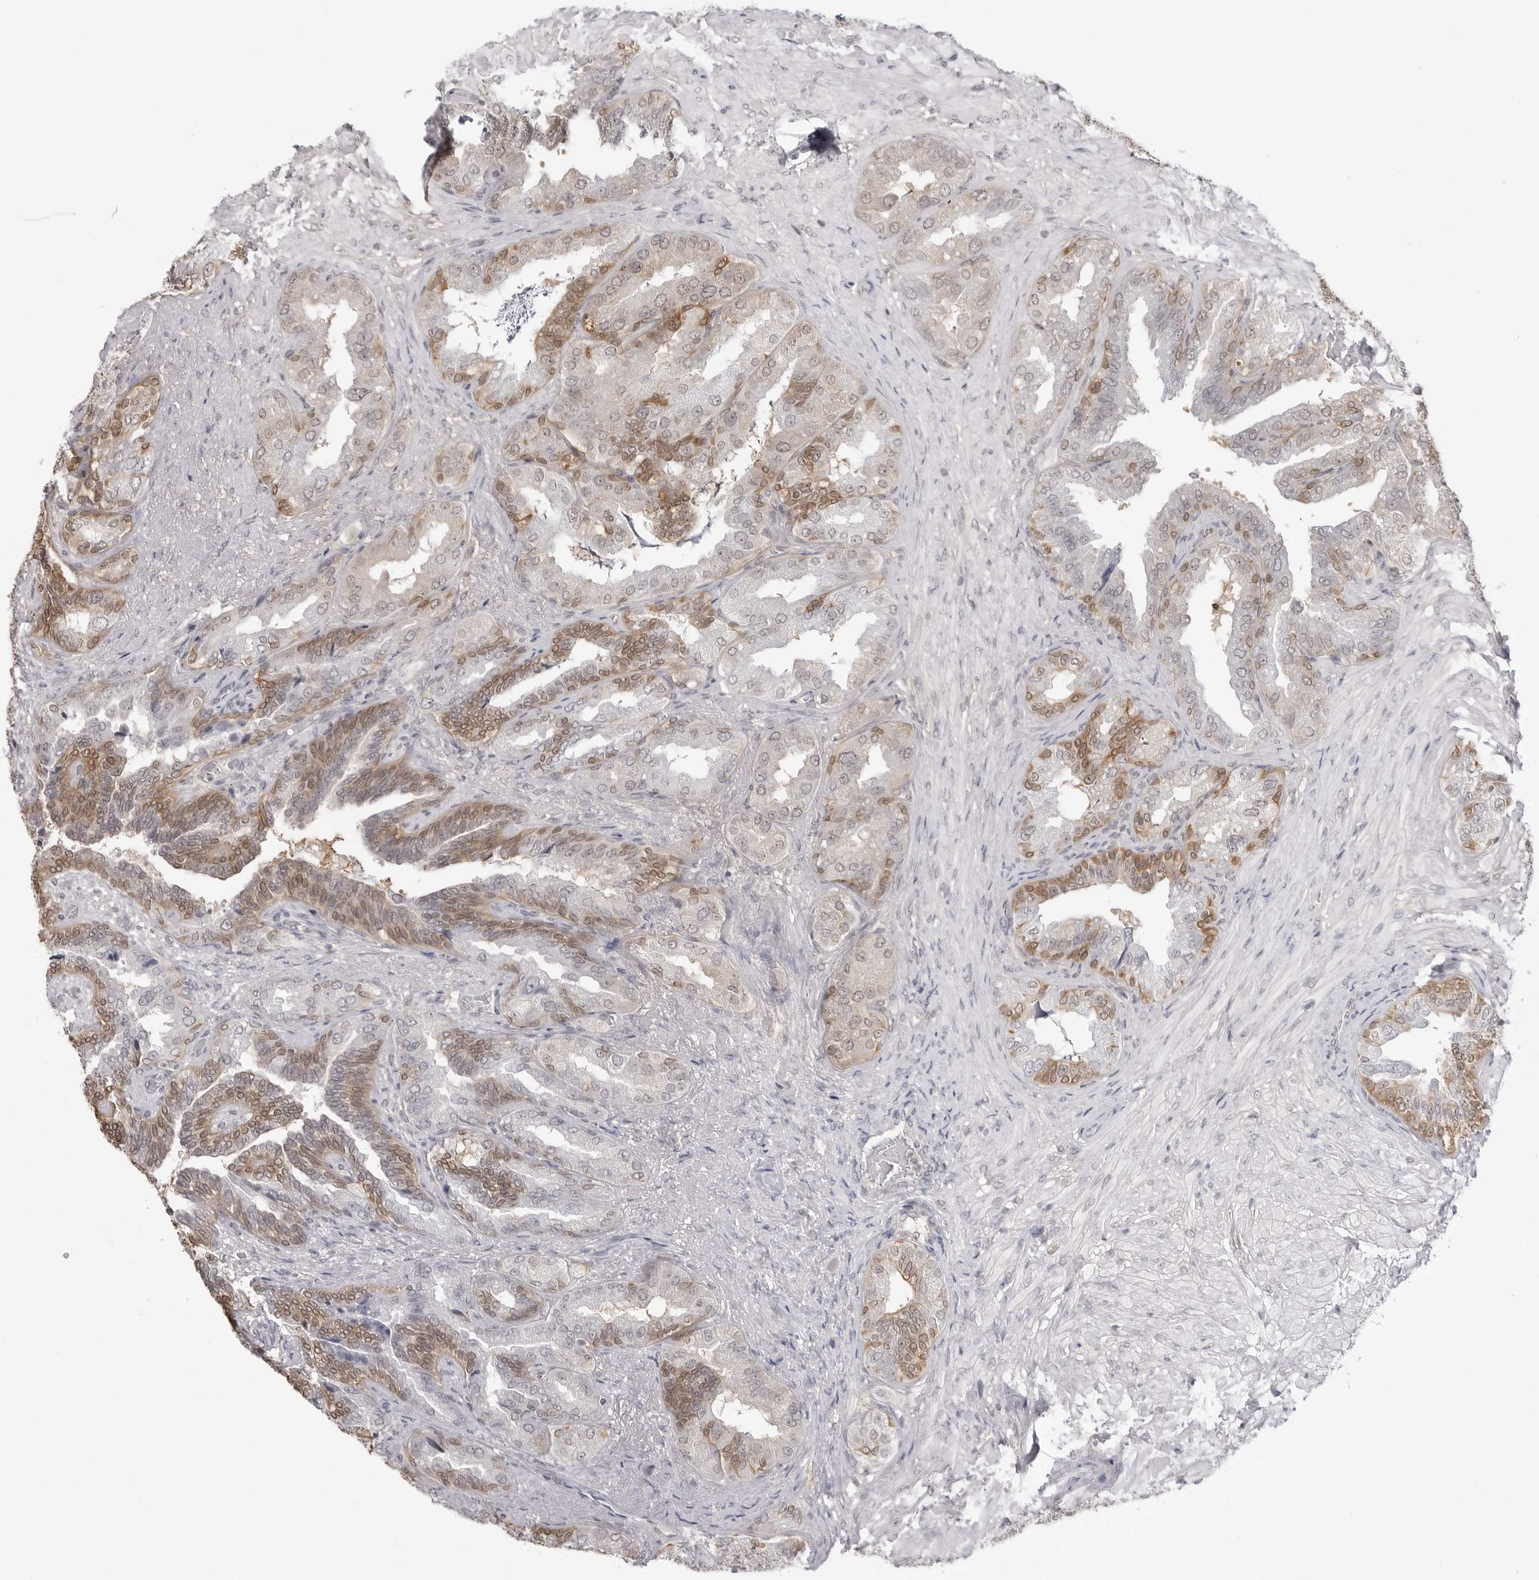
{"staining": {"intensity": "moderate", "quantity": ">75%", "location": "cytoplasmic/membranous,nuclear"}, "tissue": "seminal vesicle", "cell_type": "Glandular cells", "image_type": "normal", "snomed": [{"axis": "morphology", "description": "Normal tissue, NOS"}, {"axis": "topography", "description": "Seminal veicle"}, {"axis": "topography", "description": "Peripheral nerve tissue"}], "caption": "The photomicrograph demonstrates immunohistochemical staining of unremarkable seminal vesicle. There is moderate cytoplasmic/membranous,nuclear positivity is appreciated in about >75% of glandular cells. The protein is stained brown, and the nuclei are stained in blue (DAB (3,3'-diaminobenzidine) IHC with brightfield microscopy, high magnification).", "gene": "YWHAG", "patient": {"sex": "male", "age": 63}}